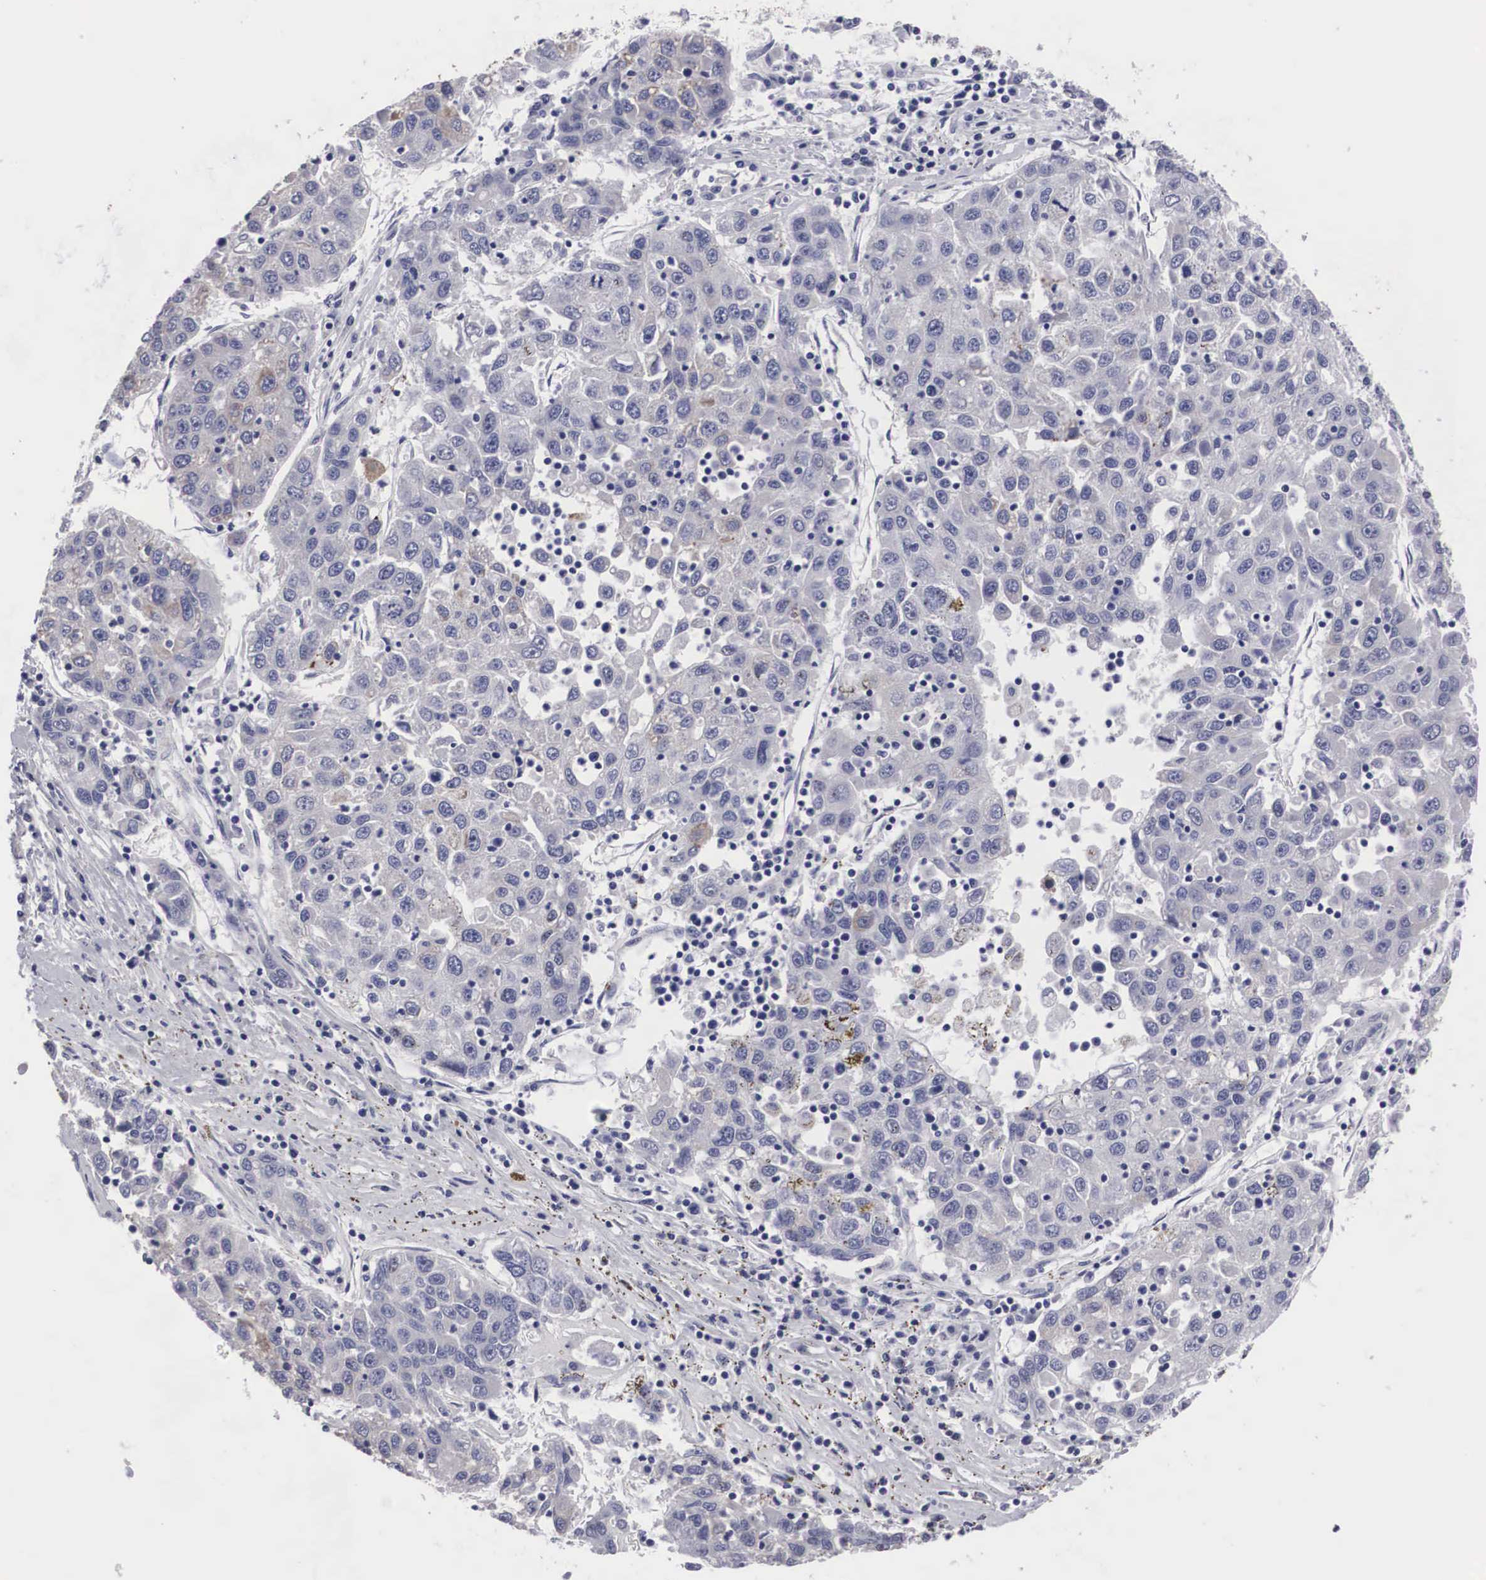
{"staining": {"intensity": "weak", "quantity": "<25%", "location": "cytoplasmic/membranous"}, "tissue": "liver cancer", "cell_type": "Tumor cells", "image_type": "cancer", "snomed": [{"axis": "morphology", "description": "Carcinoma, Hepatocellular, NOS"}, {"axis": "topography", "description": "Liver"}], "caption": "Liver hepatocellular carcinoma was stained to show a protein in brown. There is no significant expression in tumor cells. (Immunohistochemistry, brightfield microscopy, high magnification).", "gene": "ARMCX3", "patient": {"sex": "male", "age": 49}}